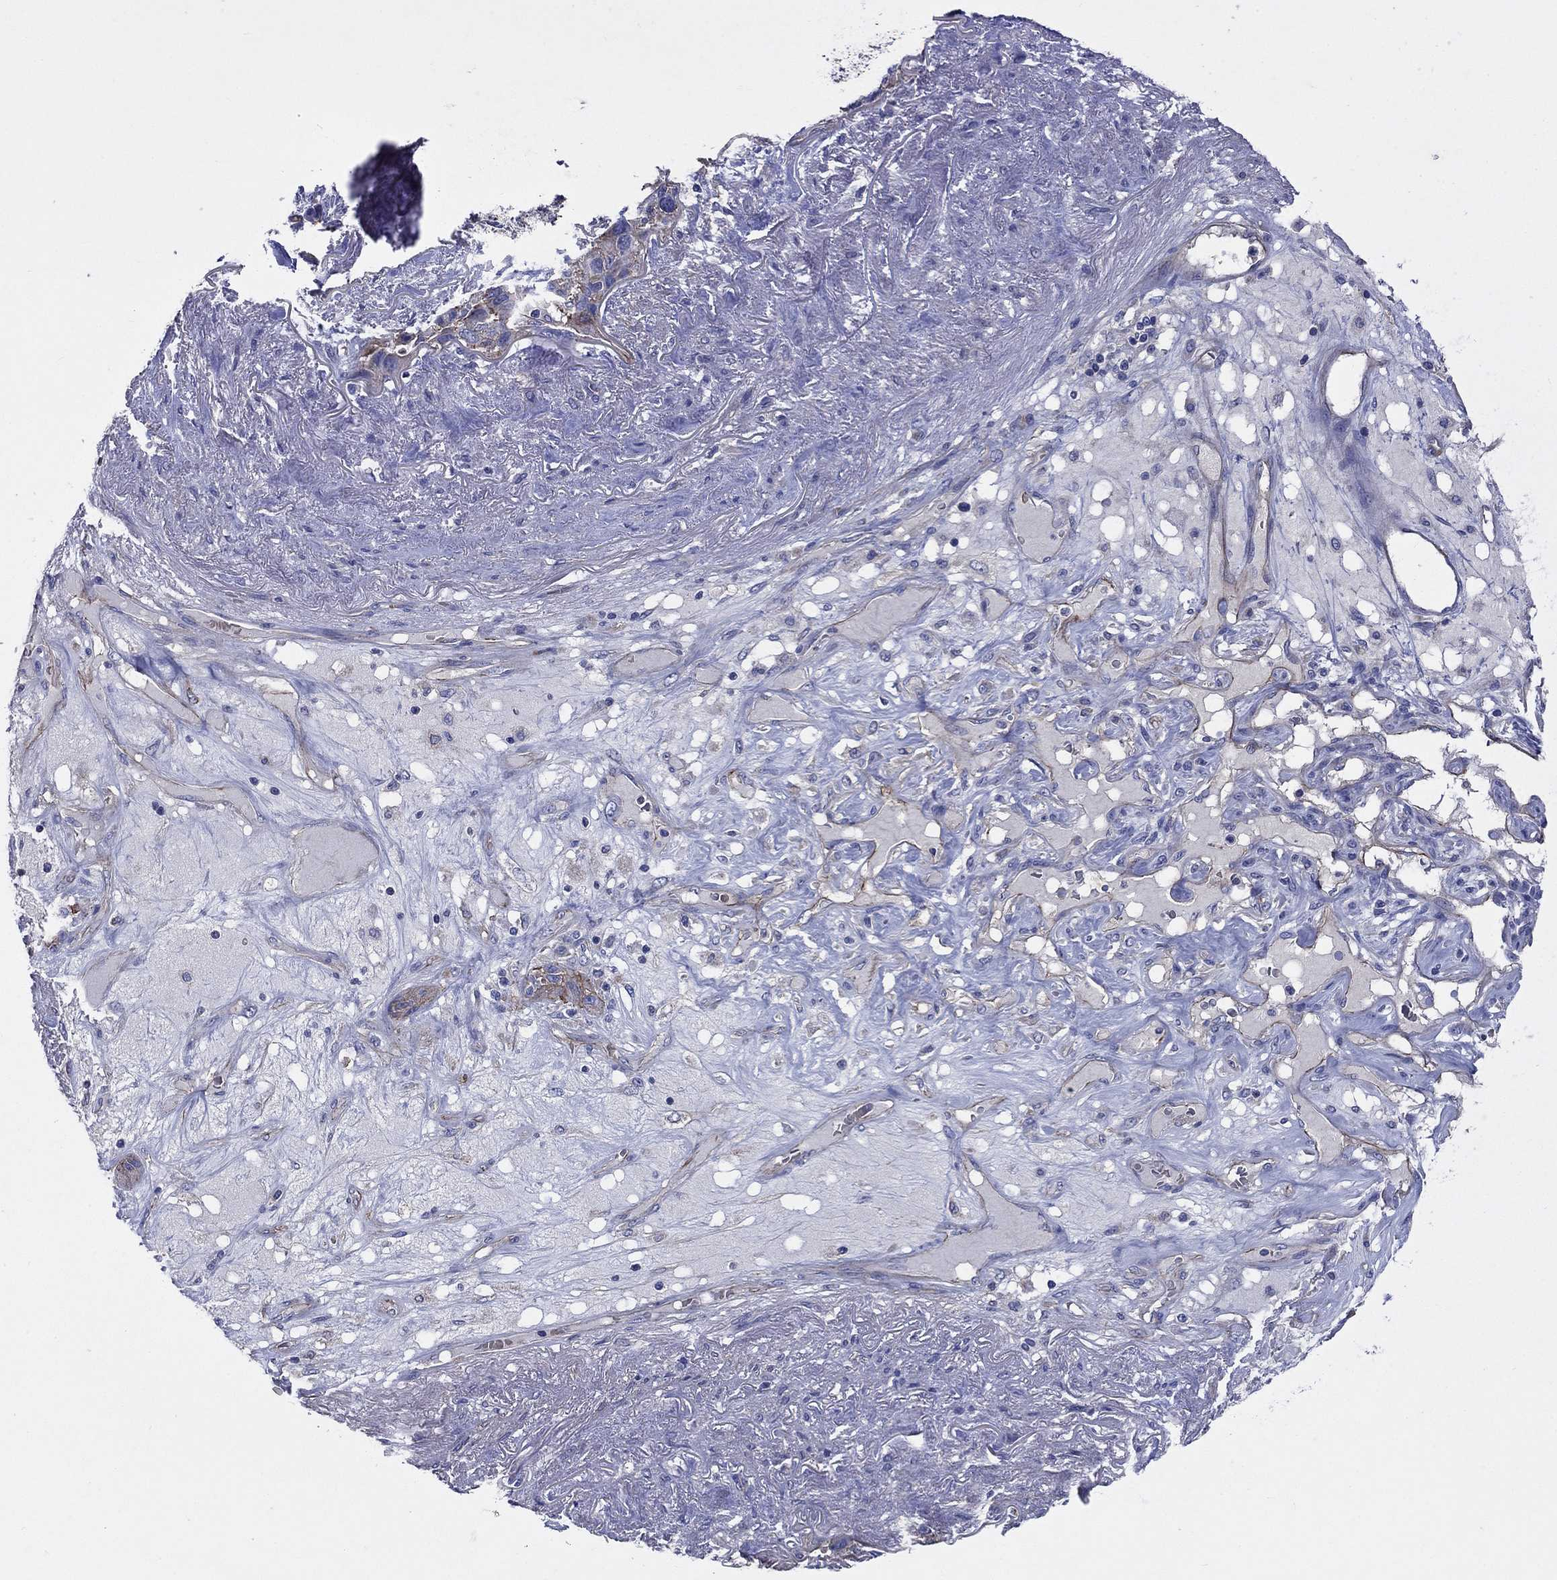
{"staining": {"intensity": "negative", "quantity": "none", "location": "none"}, "tissue": "lung cancer", "cell_type": "Tumor cells", "image_type": "cancer", "snomed": [{"axis": "morphology", "description": "Squamous cell carcinoma, NOS"}, {"axis": "topography", "description": "Lung"}], "caption": "Immunohistochemistry (IHC) photomicrograph of lung cancer stained for a protein (brown), which displays no expression in tumor cells. (Stains: DAB immunohistochemistry (IHC) with hematoxylin counter stain, Microscopy: brightfield microscopy at high magnification).", "gene": "FLNC", "patient": {"sex": "female", "age": 70}}